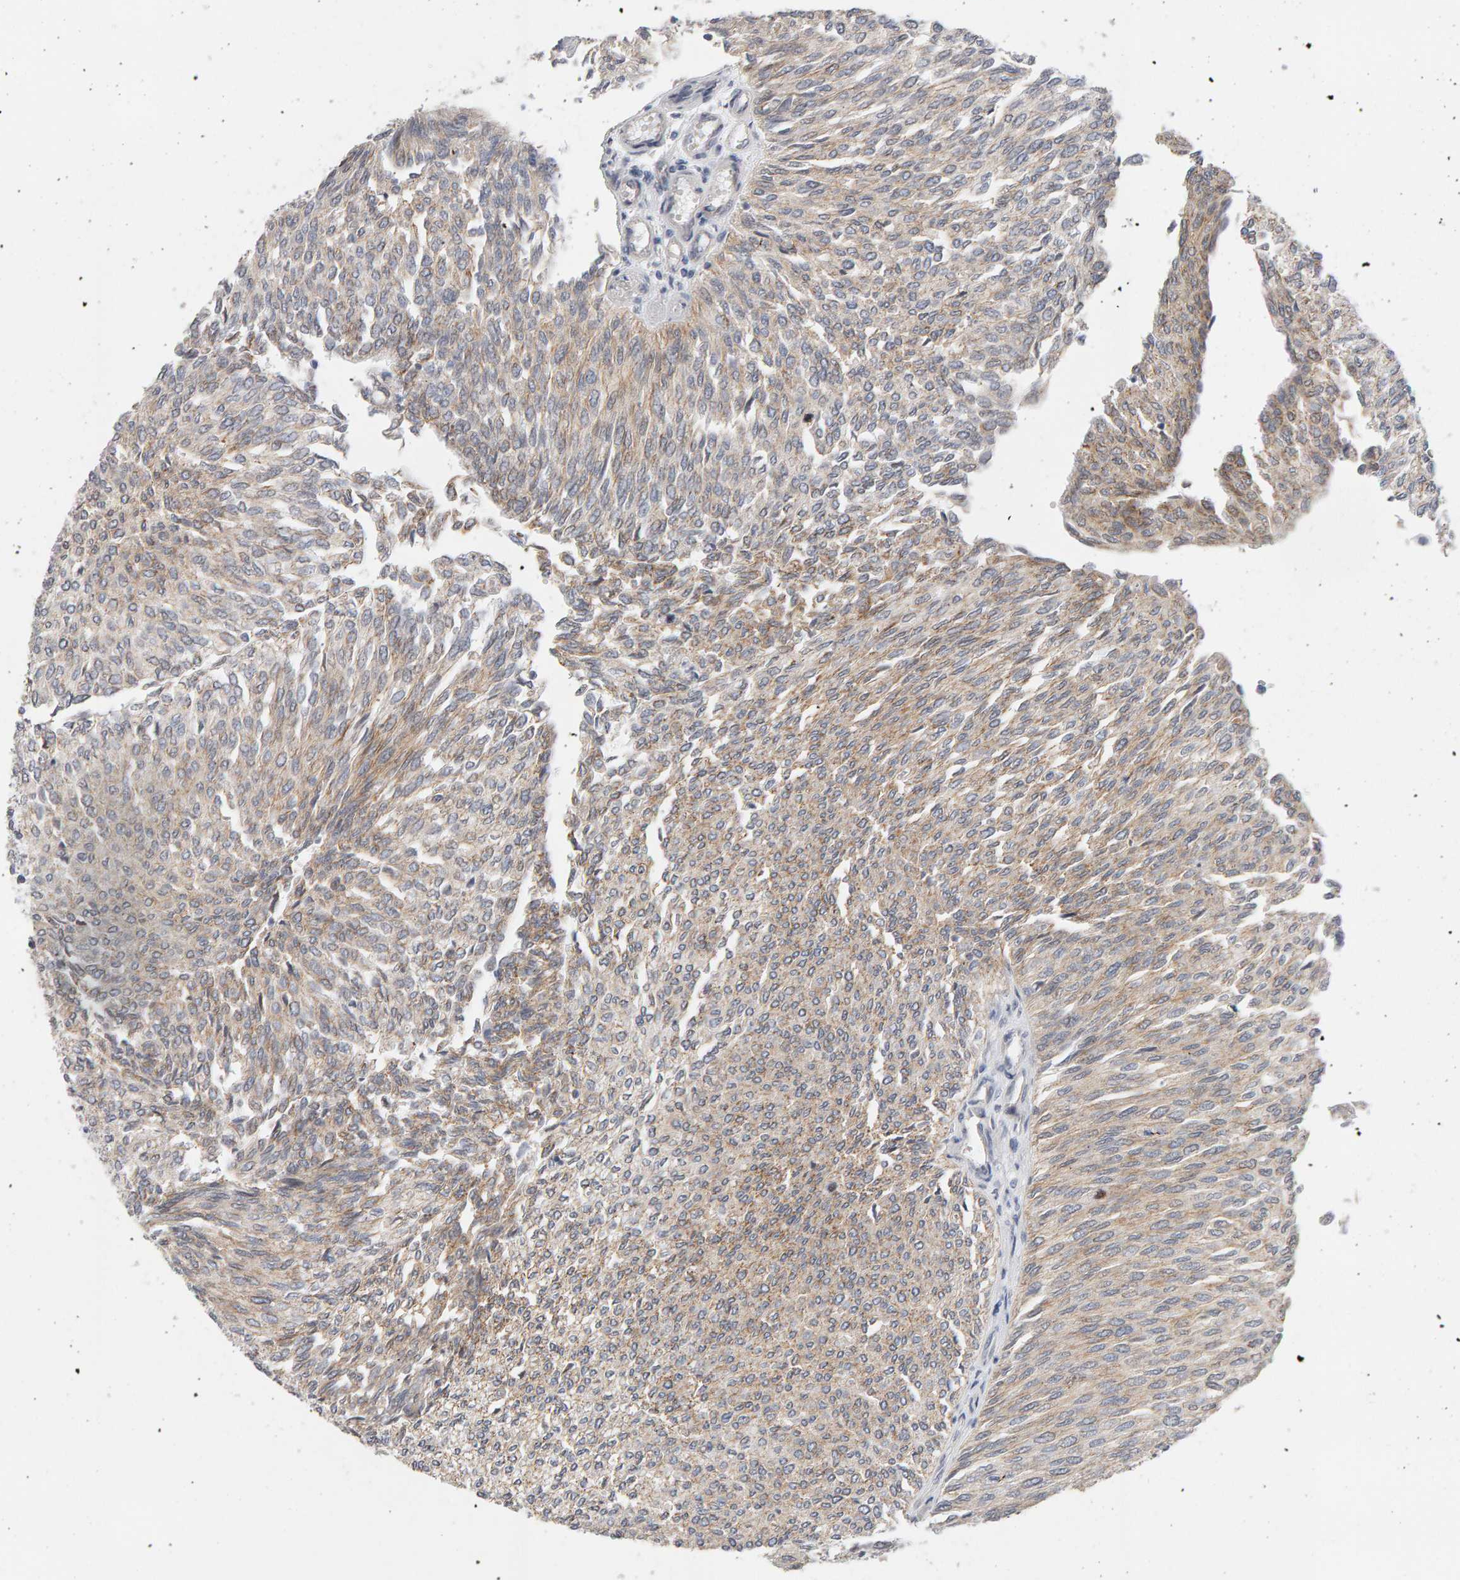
{"staining": {"intensity": "weak", "quantity": ">75%", "location": "cytoplasmic/membranous"}, "tissue": "urothelial cancer", "cell_type": "Tumor cells", "image_type": "cancer", "snomed": [{"axis": "morphology", "description": "Urothelial carcinoma, Low grade"}, {"axis": "topography", "description": "Urinary bladder"}], "caption": "Weak cytoplasmic/membranous protein positivity is present in approximately >75% of tumor cells in urothelial cancer. (brown staining indicates protein expression, while blue staining denotes nuclei).", "gene": "HNF4A", "patient": {"sex": "female", "age": 79}}